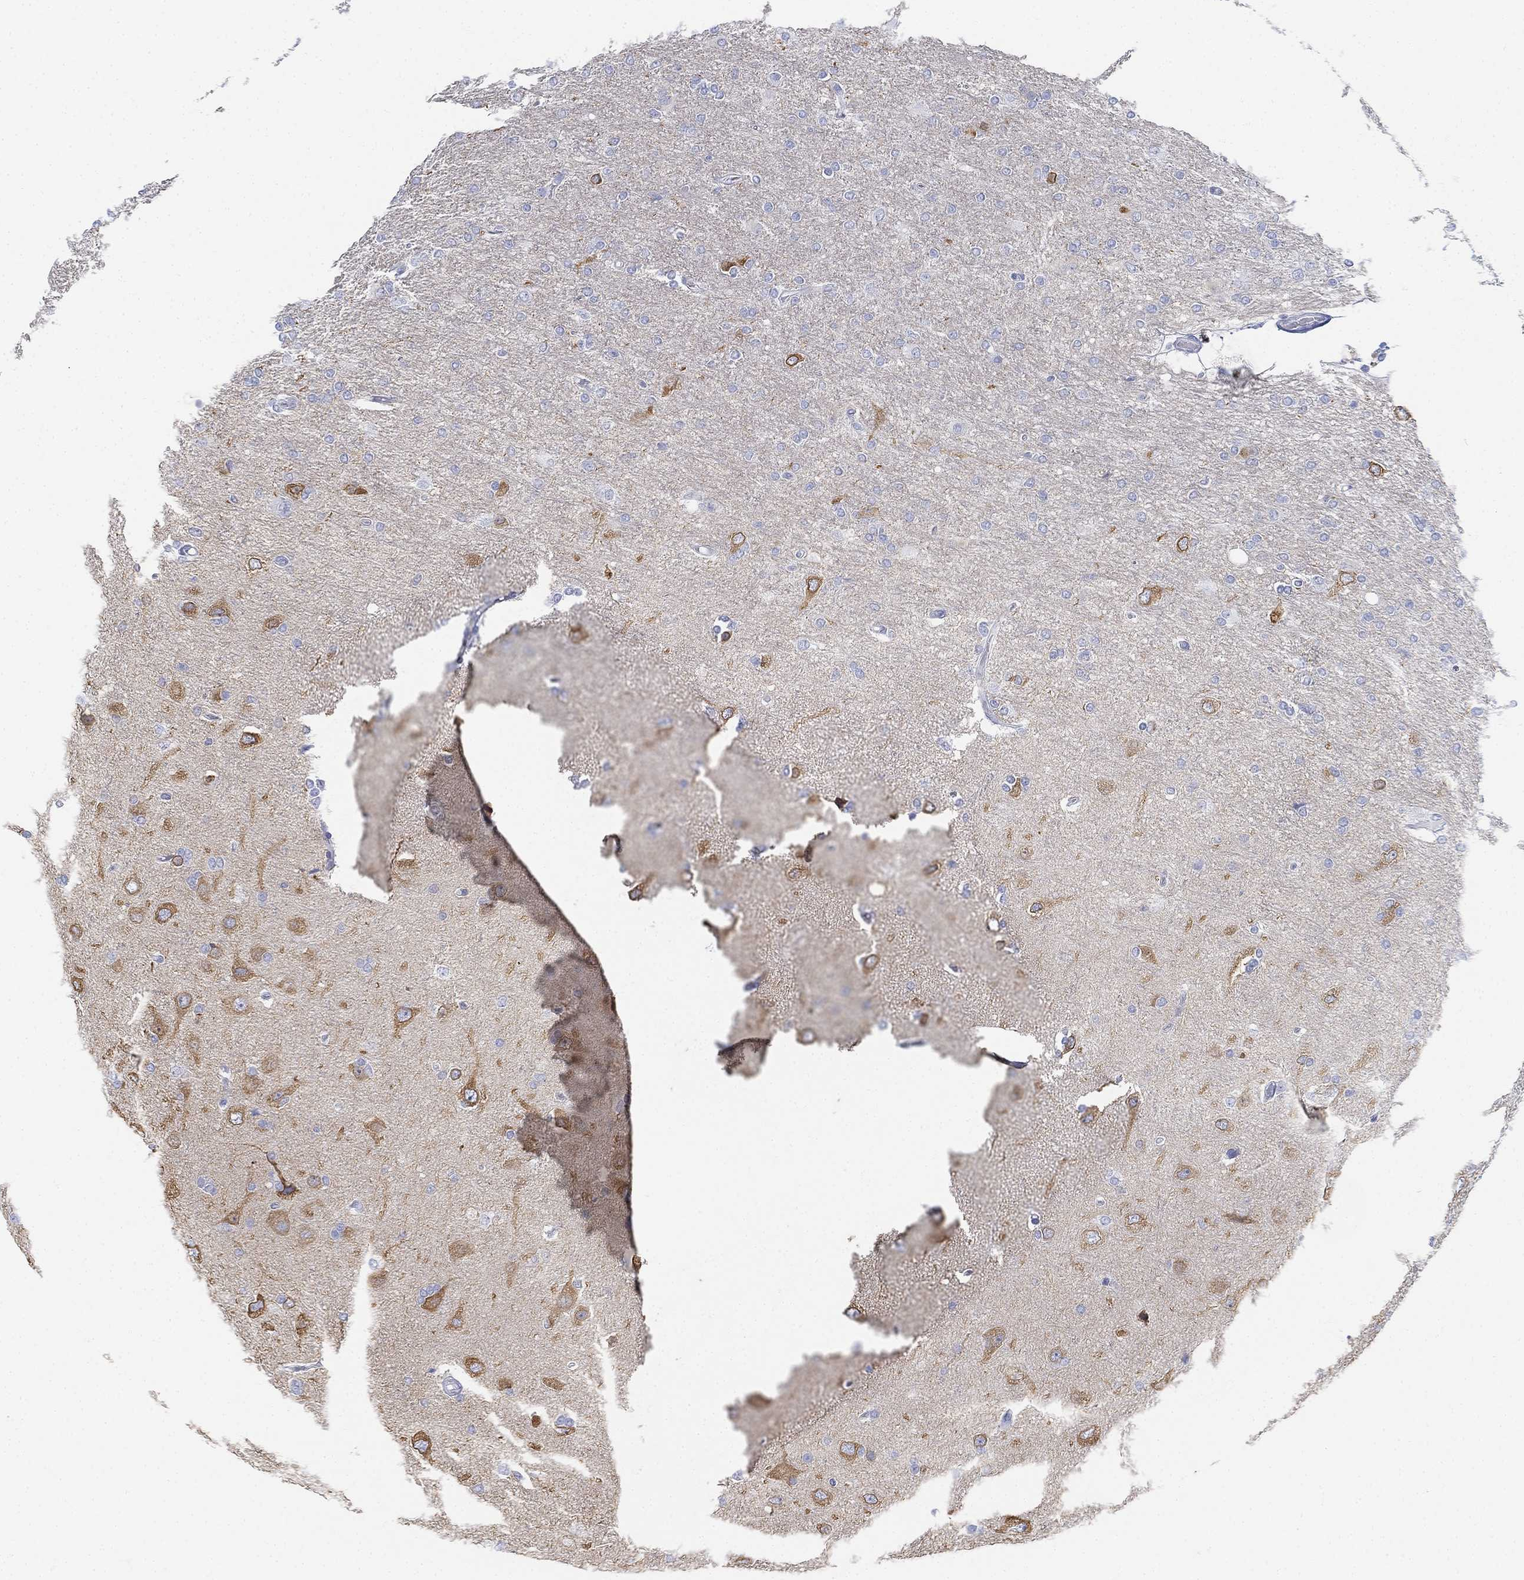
{"staining": {"intensity": "negative", "quantity": "none", "location": "none"}, "tissue": "glioma", "cell_type": "Tumor cells", "image_type": "cancer", "snomed": [{"axis": "morphology", "description": "Glioma, malignant, High grade"}, {"axis": "topography", "description": "Cerebral cortex"}], "caption": "There is no significant staining in tumor cells of glioma.", "gene": "GCNA", "patient": {"sex": "male", "age": 70}}